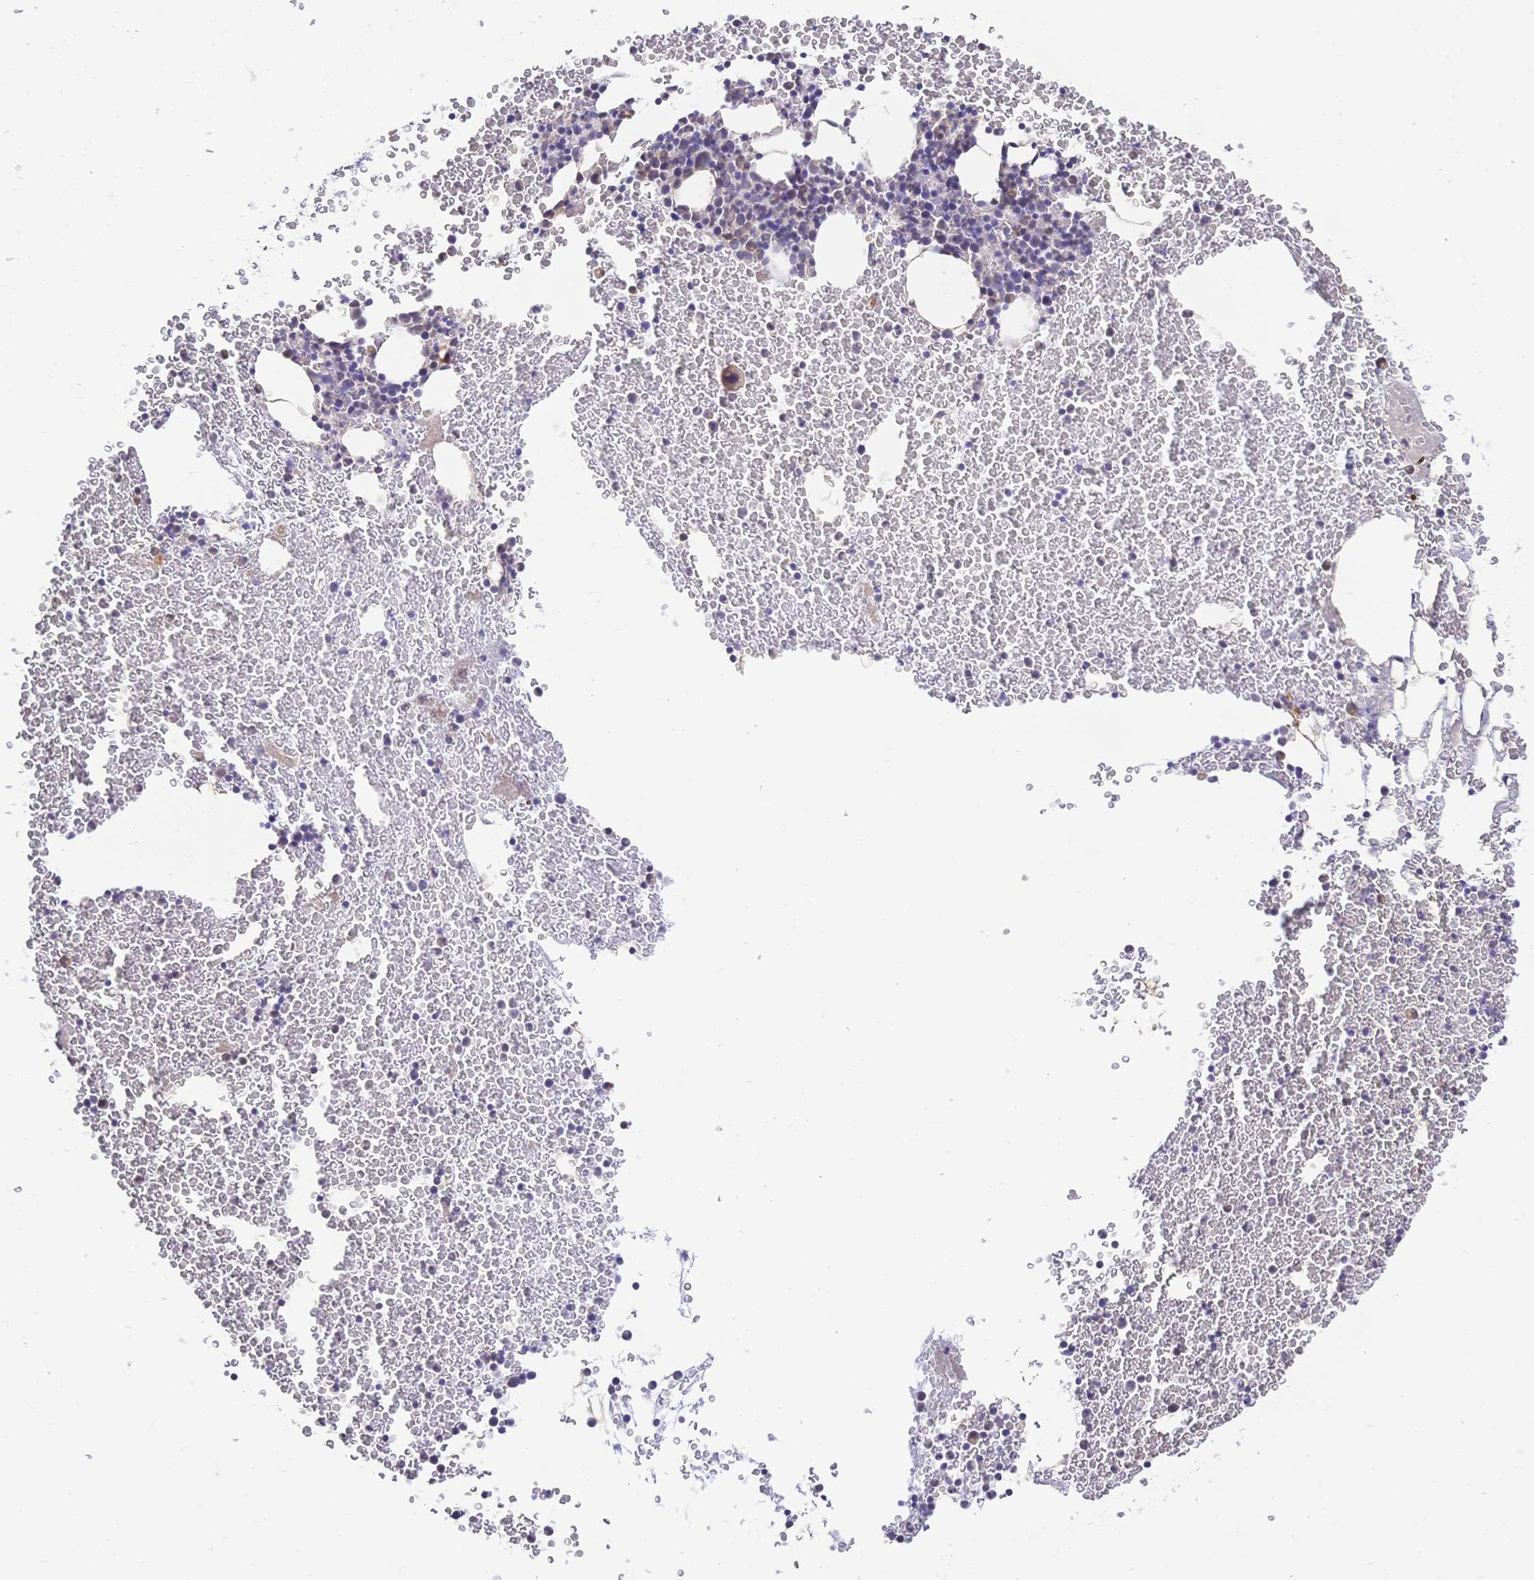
{"staining": {"intensity": "negative", "quantity": "none", "location": "none"}, "tissue": "bone marrow", "cell_type": "Hematopoietic cells", "image_type": "normal", "snomed": [{"axis": "morphology", "description": "Normal tissue, NOS"}, {"axis": "topography", "description": "Bone marrow"}], "caption": "Hematopoietic cells show no significant staining in unremarkable bone marrow. The staining is performed using DAB (3,3'-diaminobenzidine) brown chromogen with nuclei counter-stained in using hematoxylin.", "gene": "CLEC18A", "patient": {"sex": "female", "age": 26}}